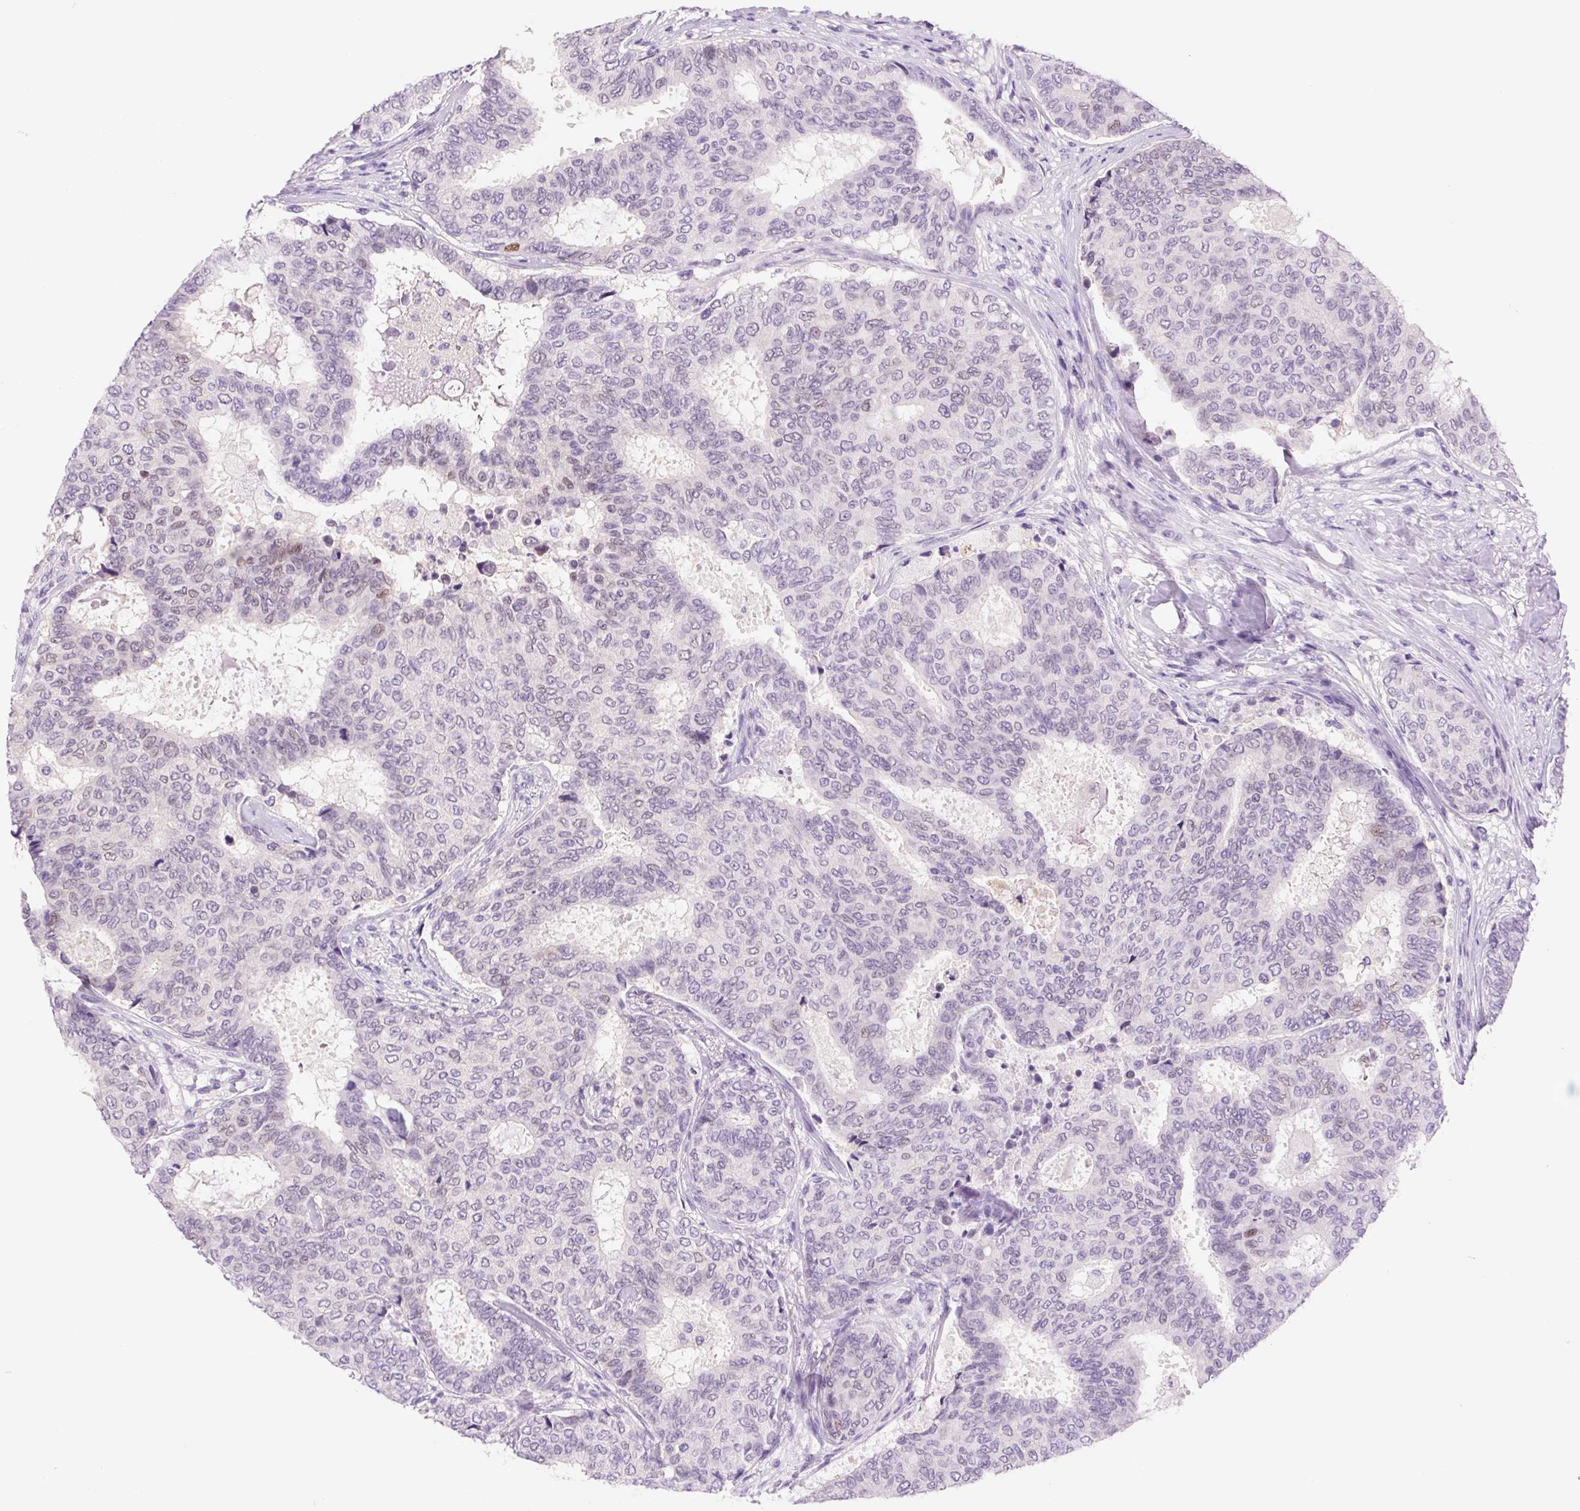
{"staining": {"intensity": "negative", "quantity": "none", "location": "none"}, "tissue": "breast cancer", "cell_type": "Tumor cells", "image_type": "cancer", "snomed": [{"axis": "morphology", "description": "Duct carcinoma"}, {"axis": "topography", "description": "Breast"}], "caption": "This micrograph is of infiltrating ductal carcinoma (breast) stained with IHC to label a protein in brown with the nuclei are counter-stained blue. There is no positivity in tumor cells. (Immunohistochemistry, brightfield microscopy, high magnification).", "gene": "SSTR4", "patient": {"sex": "female", "age": 75}}